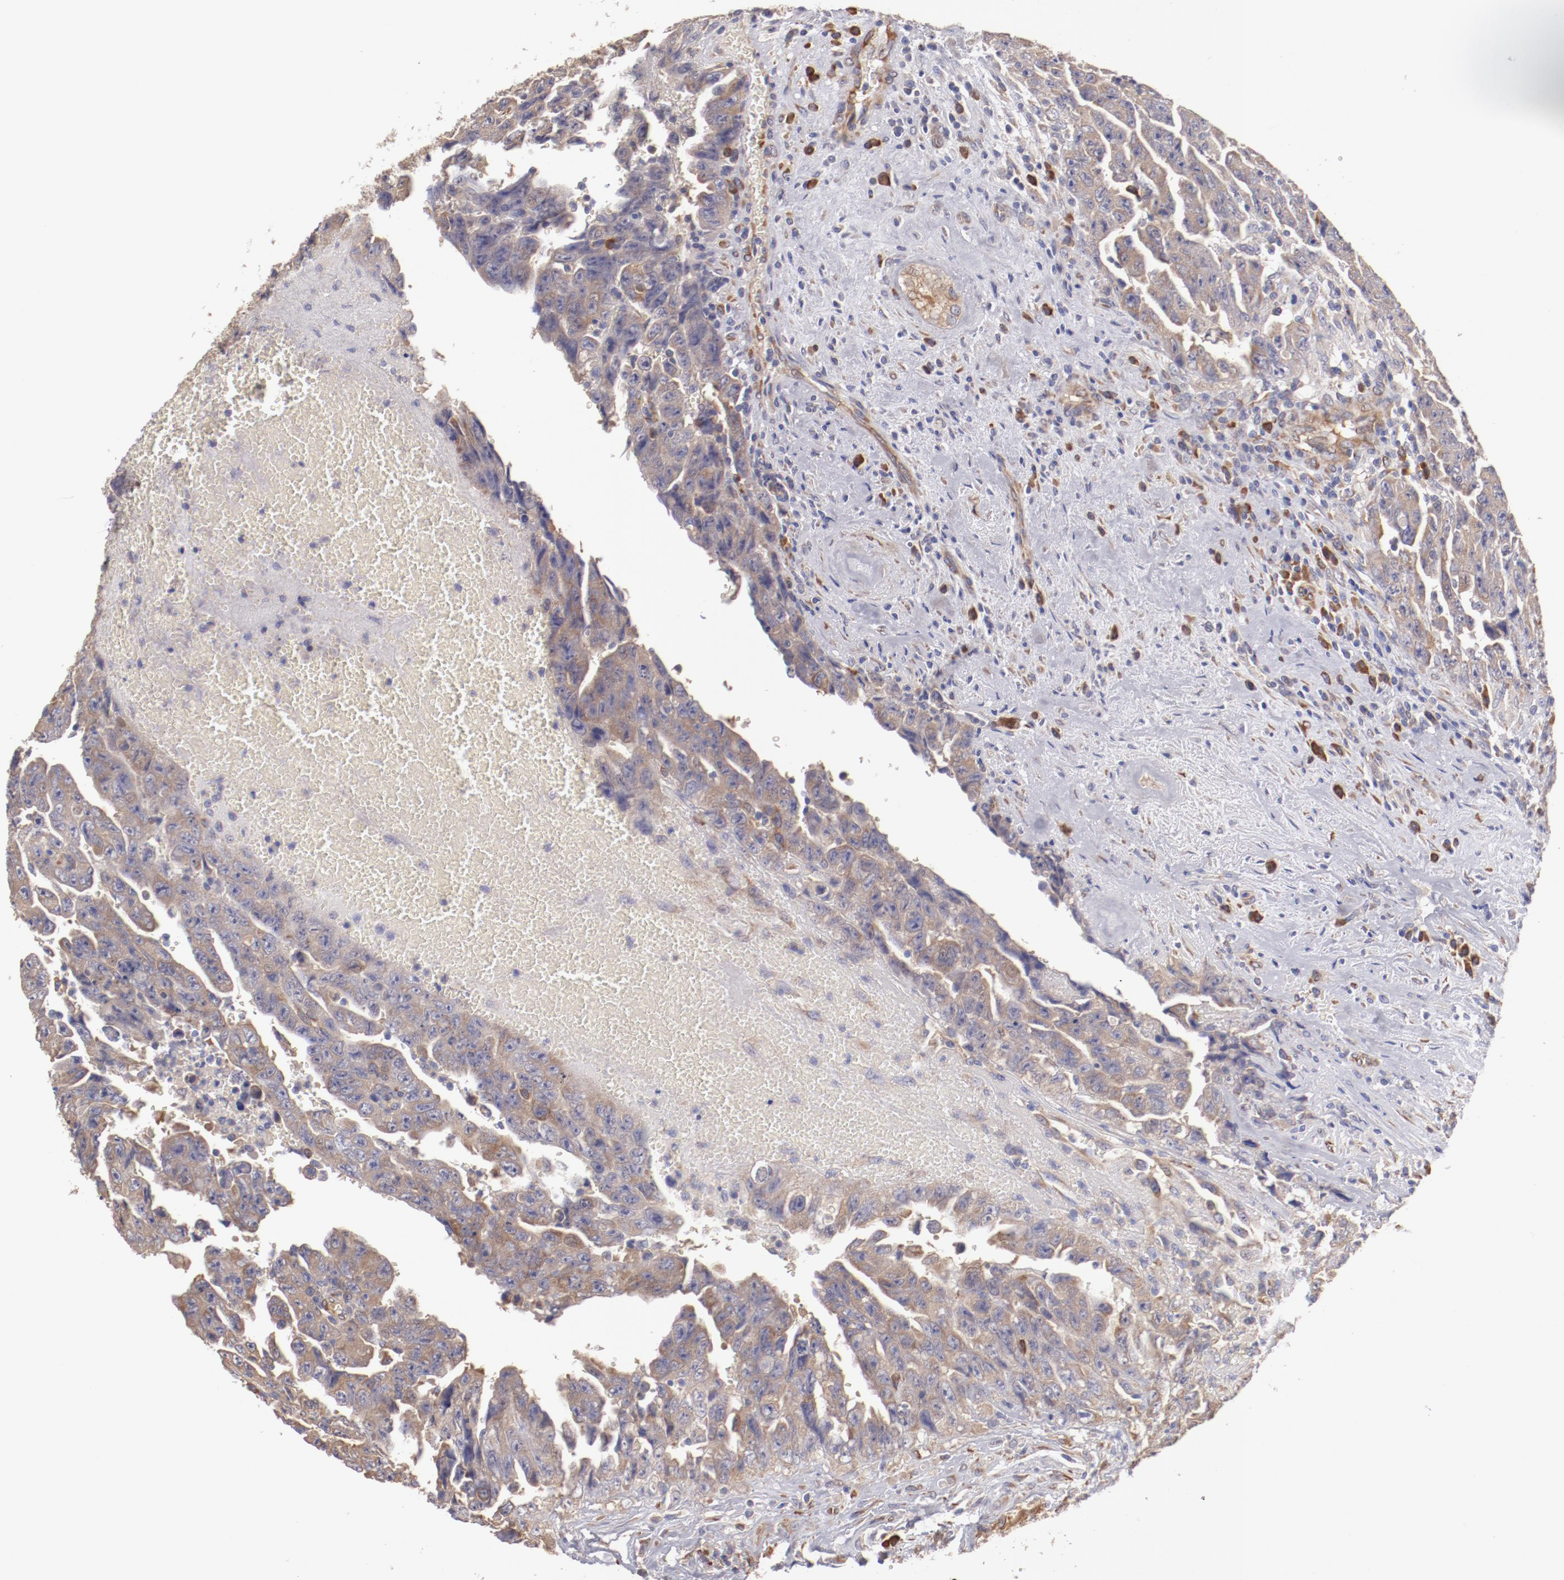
{"staining": {"intensity": "moderate", "quantity": "25%-75%", "location": "cytoplasmic/membranous"}, "tissue": "testis cancer", "cell_type": "Tumor cells", "image_type": "cancer", "snomed": [{"axis": "morphology", "description": "Carcinoma, Embryonal, NOS"}, {"axis": "topography", "description": "Testis"}], "caption": "Tumor cells display moderate cytoplasmic/membranous staining in about 25%-75% of cells in testis cancer.", "gene": "ENTPD5", "patient": {"sex": "male", "age": 28}}